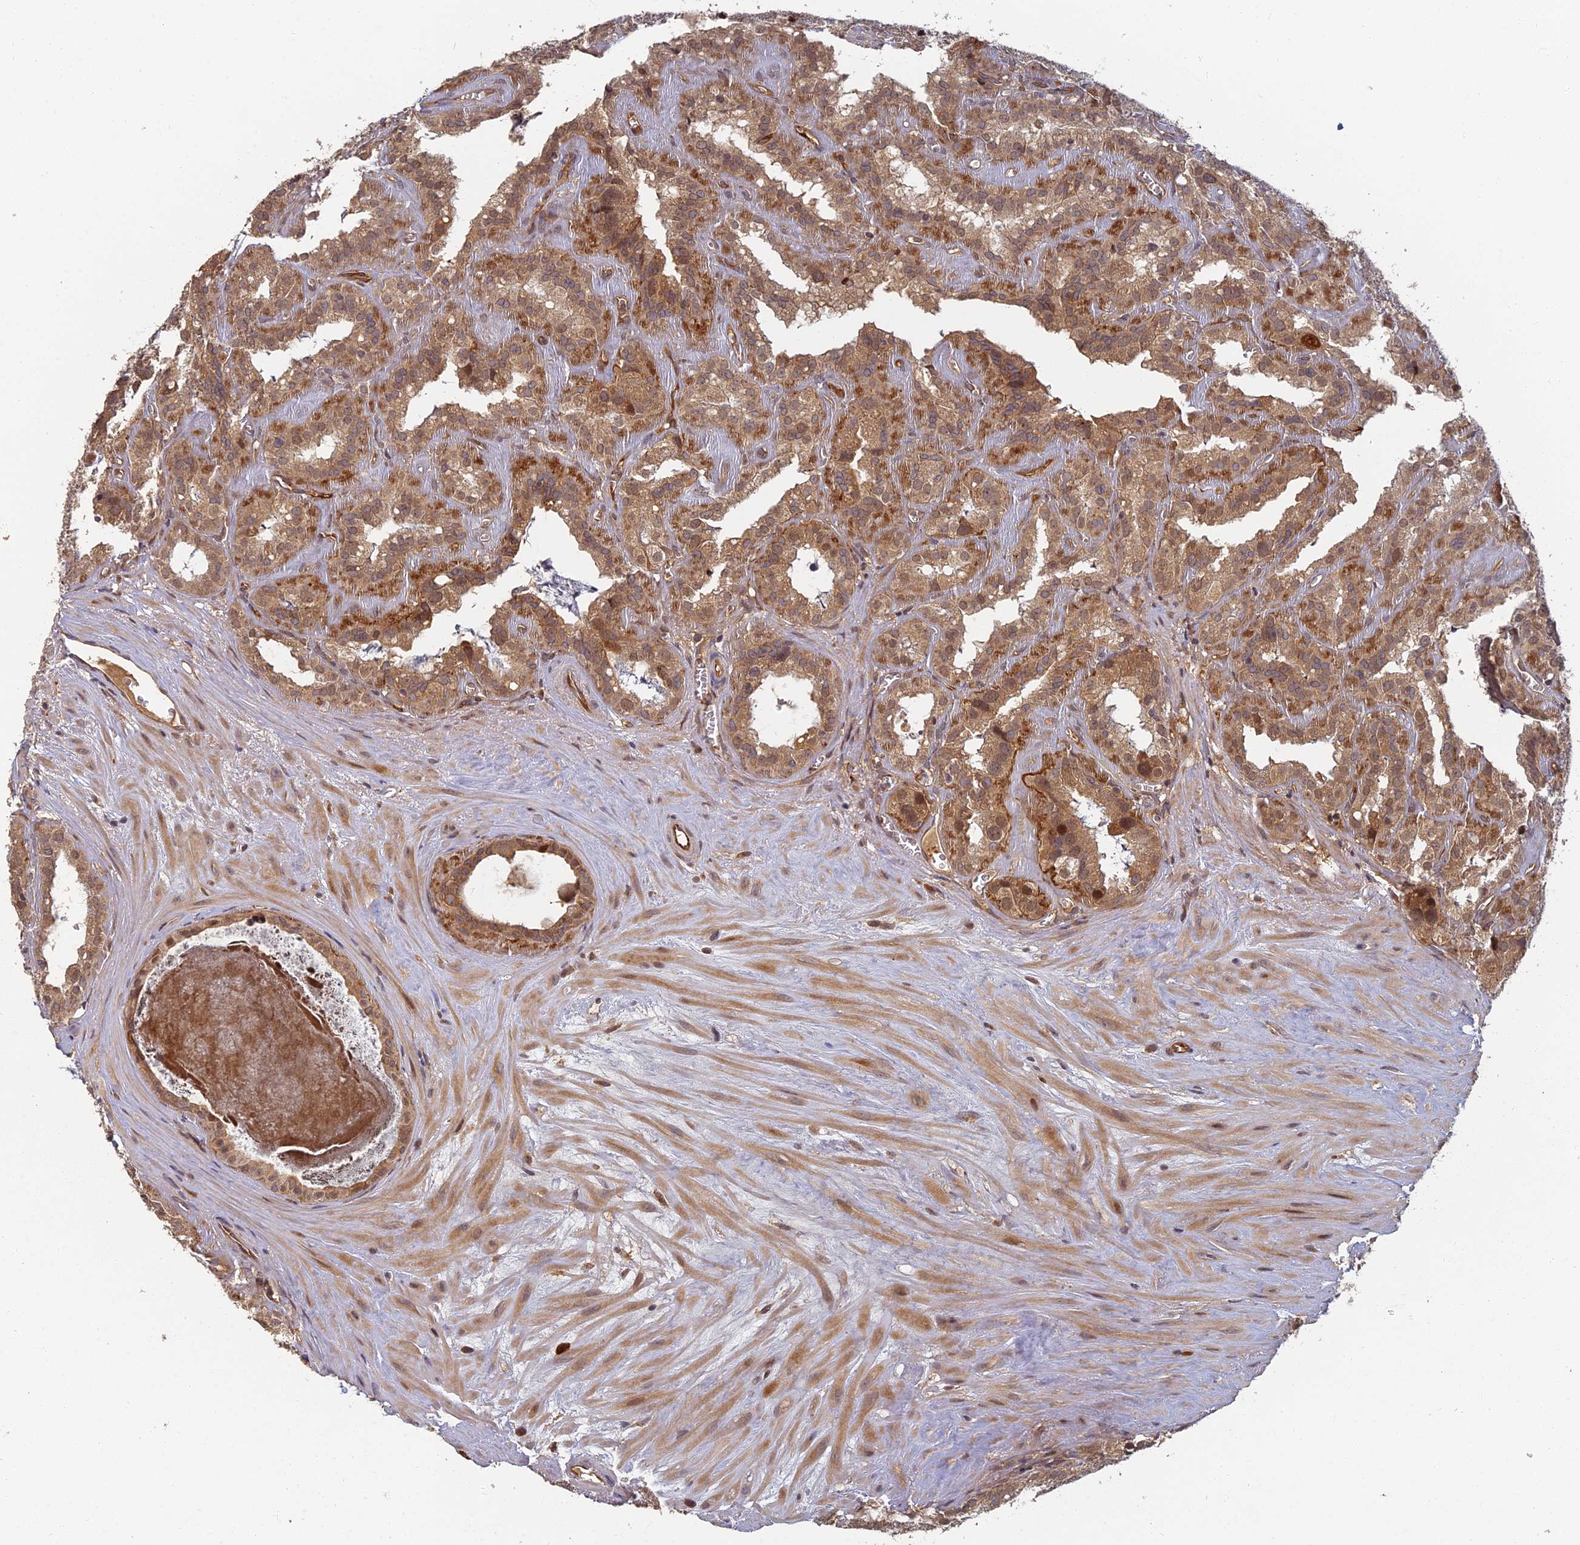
{"staining": {"intensity": "moderate", "quantity": ">75%", "location": "cytoplasmic/membranous"}, "tissue": "seminal vesicle", "cell_type": "Glandular cells", "image_type": "normal", "snomed": [{"axis": "morphology", "description": "Normal tissue, NOS"}, {"axis": "topography", "description": "Prostate"}, {"axis": "topography", "description": "Seminal veicle"}], "caption": "This is an image of immunohistochemistry staining of unremarkable seminal vesicle, which shows moderate staining in the cytoplasmic/membranous of glandular cells.", "gene": "INO80D", "patient": {"sex": "male", "age": 59}}